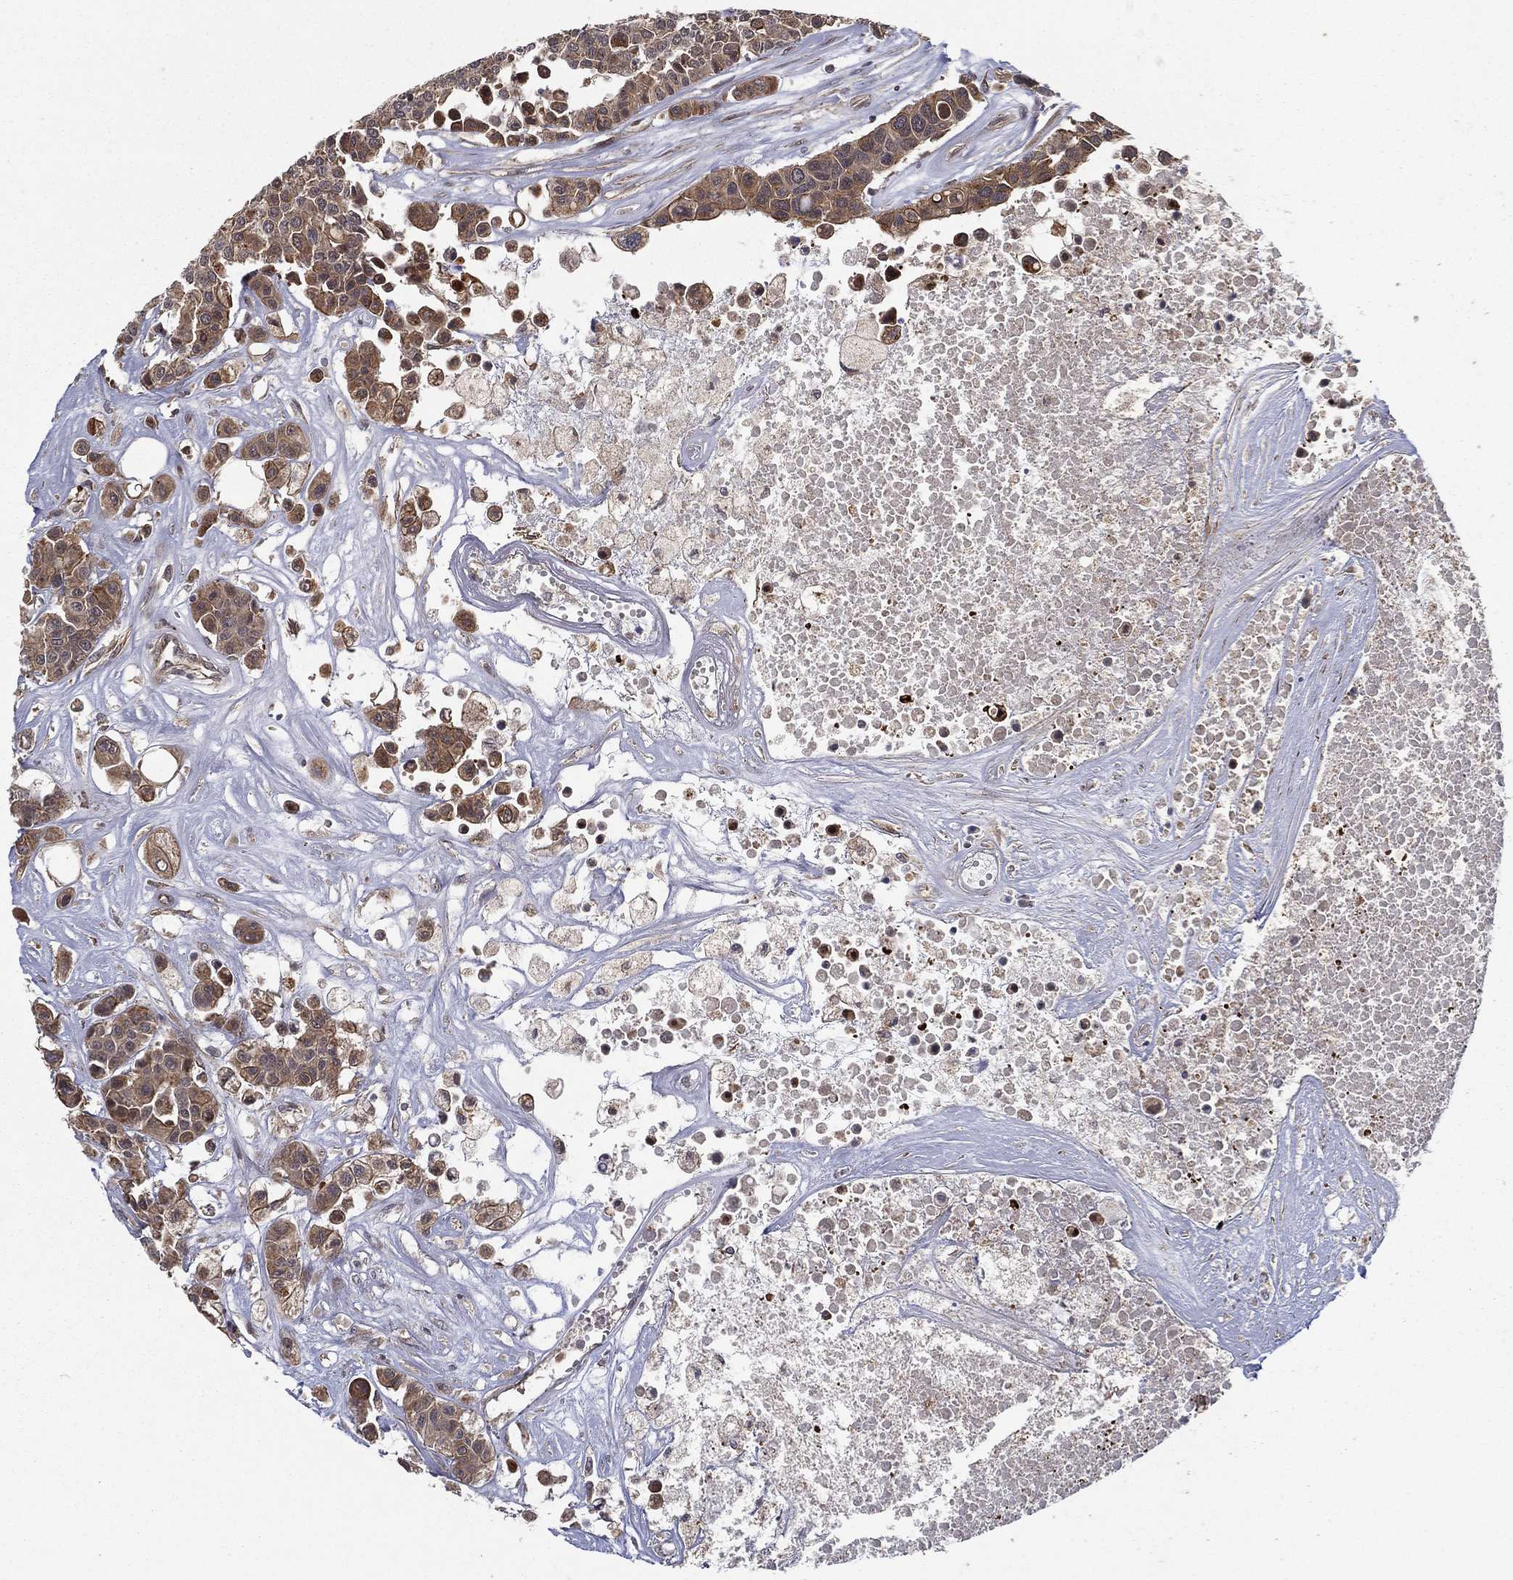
{"staining": {"intensity": "moderate", "quantity": ">75%", "location": "cytoplasmic/membranous"}, "tissue": "carcinoid", "cell_type": "Tumor cells", "image_type": "cancer", "snomed": [{"axis": "morphology", "description": "Carcinoid, malignant, NOS"}, {"axis": "topography", "description": "Colon"}], "caption": "The micrograph reveals immunohistochemical staining of carcinoid. There is moderate cytoplasmic/membranous positivity is identified in about >75% of tumor cells.", "gene": "UACA", "patient": {"sex": "male", "age": 81}}